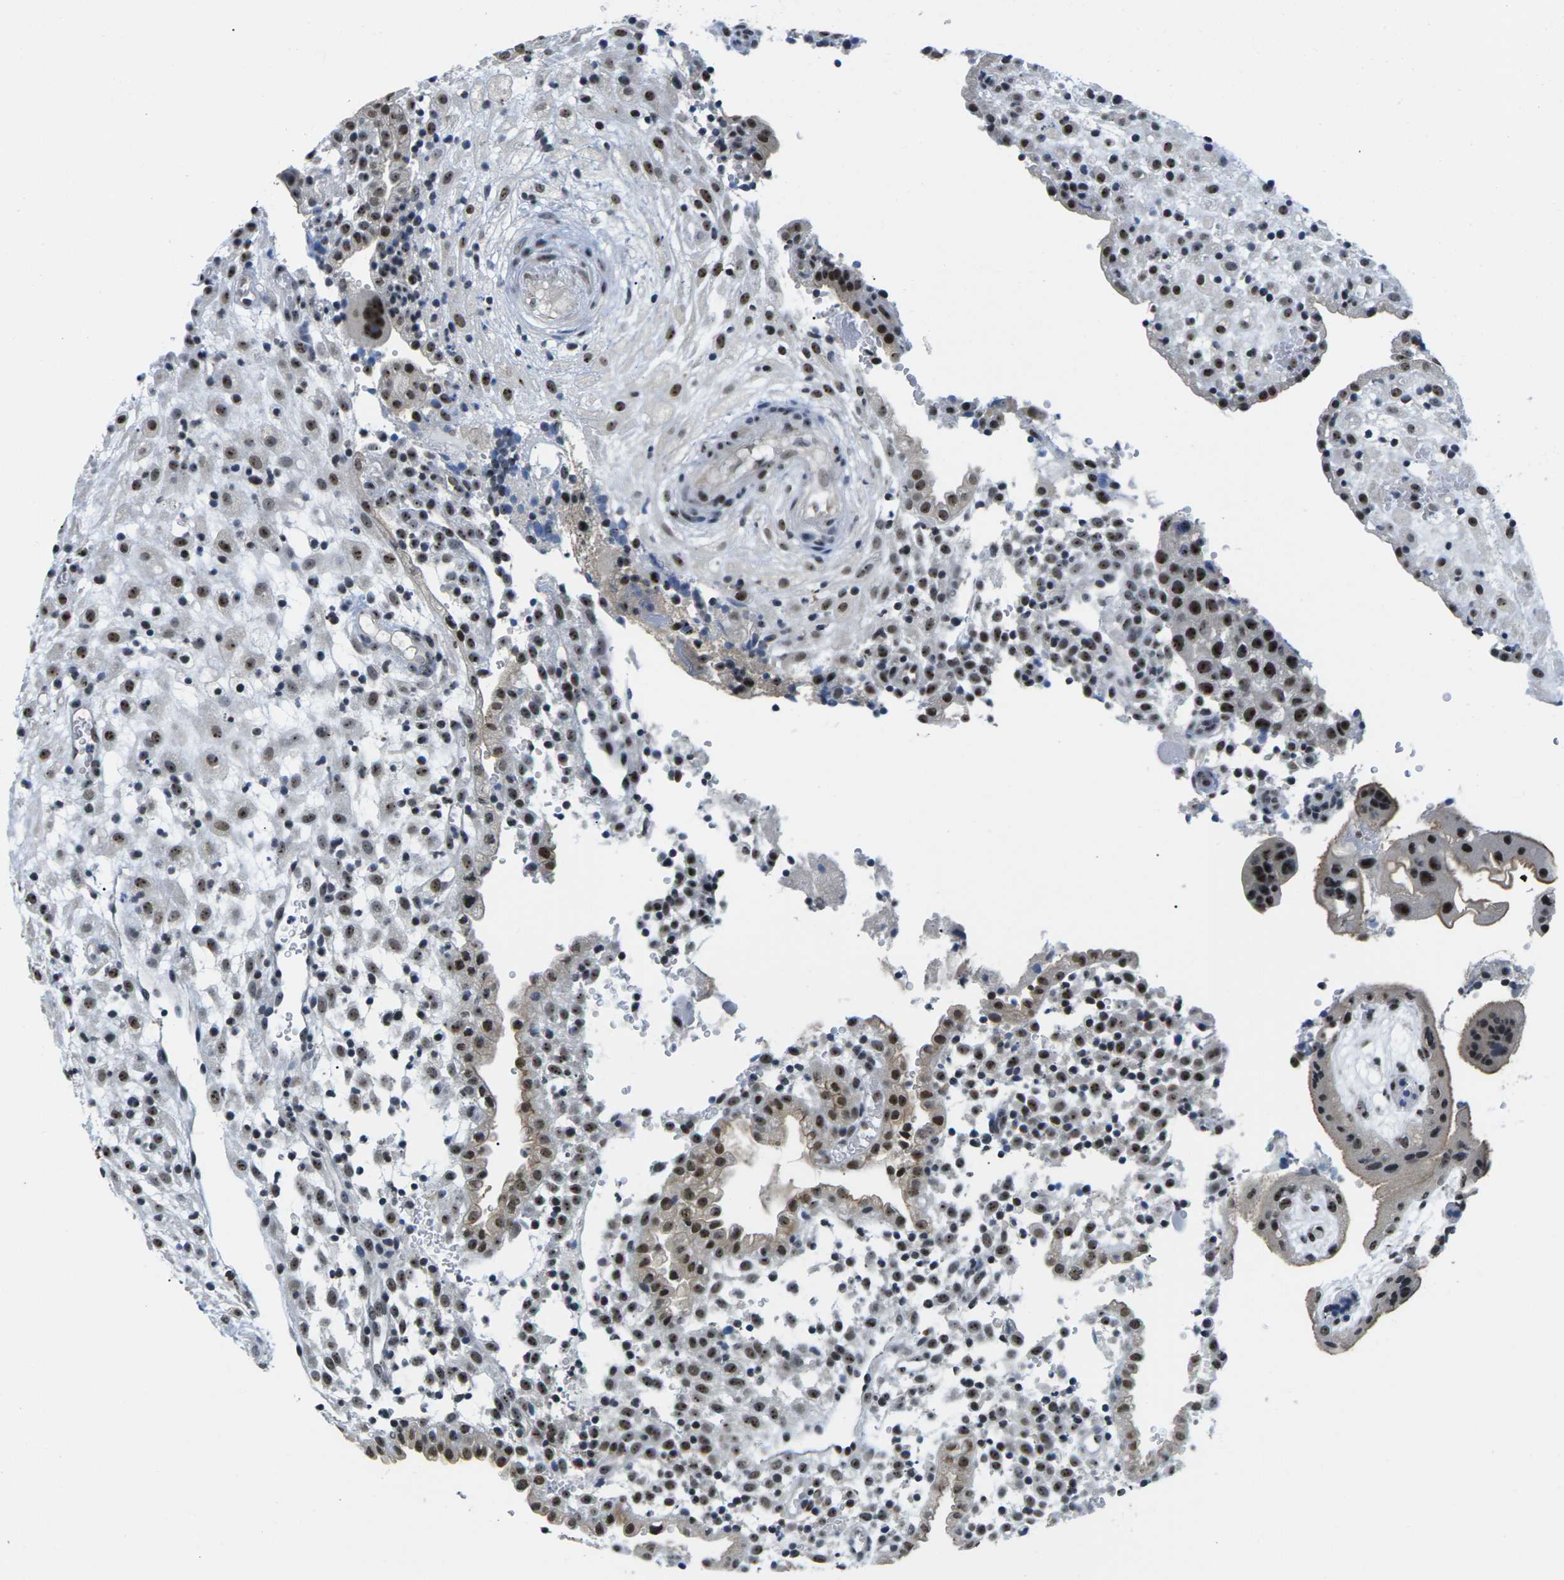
{"staining": {"intensity": "moderate", "quantity": ">75%", "location": "cytoplasmic/membranous,nuclear"}, "tissue": "placenta", "cell_type": "Decidual cells", "image_type": "normal", "snomed": [{"axis": "morphology", "description": "Normal tissue, NOS"}, {"axis": "topography", "description": "Placenta"}], "caption": "Protein staining of benign placenta displays moderate cytoplasmic/membranous,nuclear positivity in approximately >75% of decidual cells.", "gene": "NSRP1", "patient": {"sex": "female", "age": 18}}